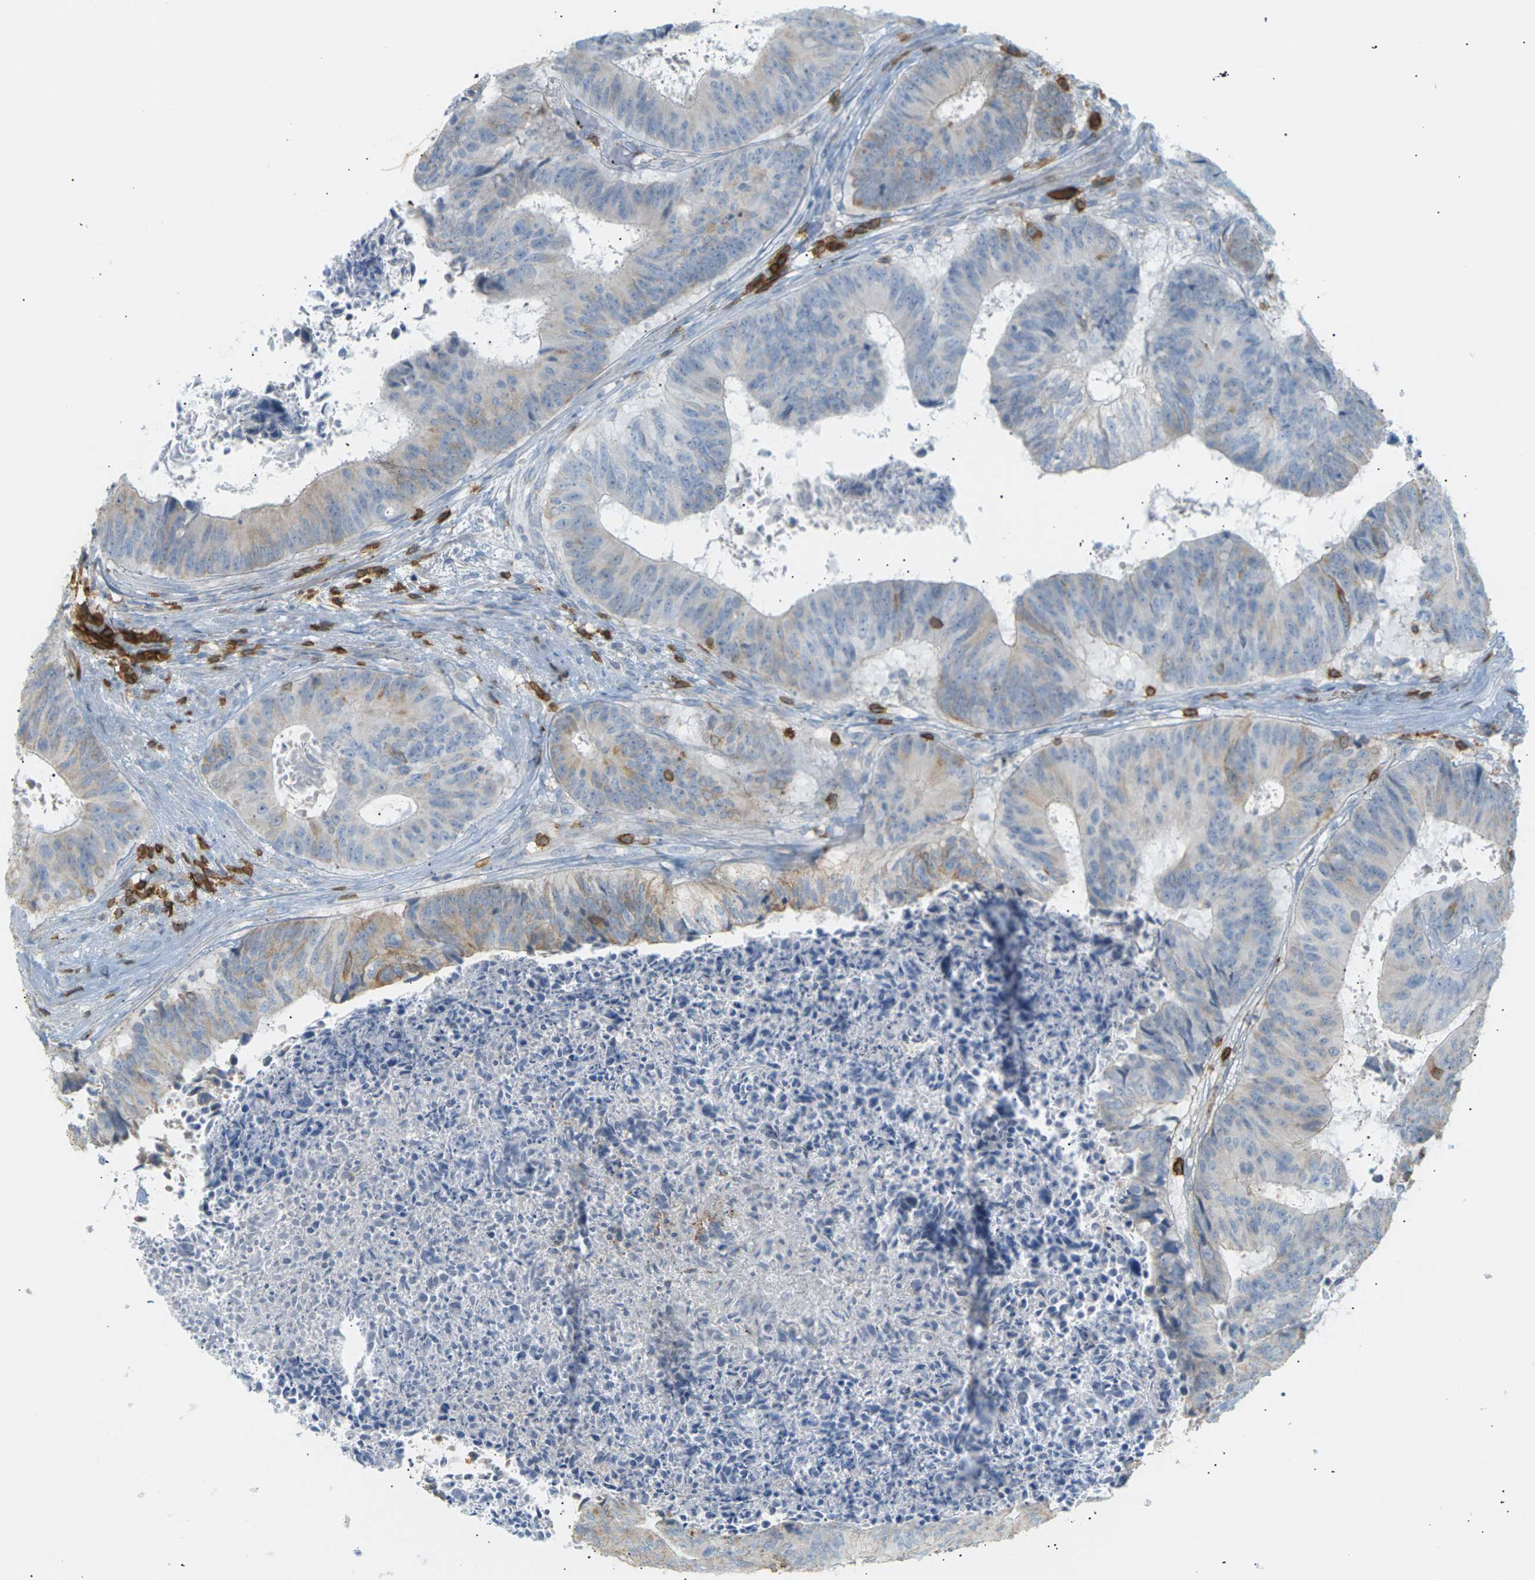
{"staining": {"intensity": "weak", "quantity": "<25%", "location": "cytoplasmic/membranous"}, "tissue": "colorectal cancer", "cell_type": "Tumor cells", "image_type": "cancer", "snomed": [{"axis": "morphology", "description": "Adenocarcinoma, NOS"}, {"axis": "topography", "description": "Rectum"}], "caption": "IHC of colorectal cancer demonstrates no expression in tumor cells.", "gene": "LIME1", "patient": {"sex": "male", "age": 72}}